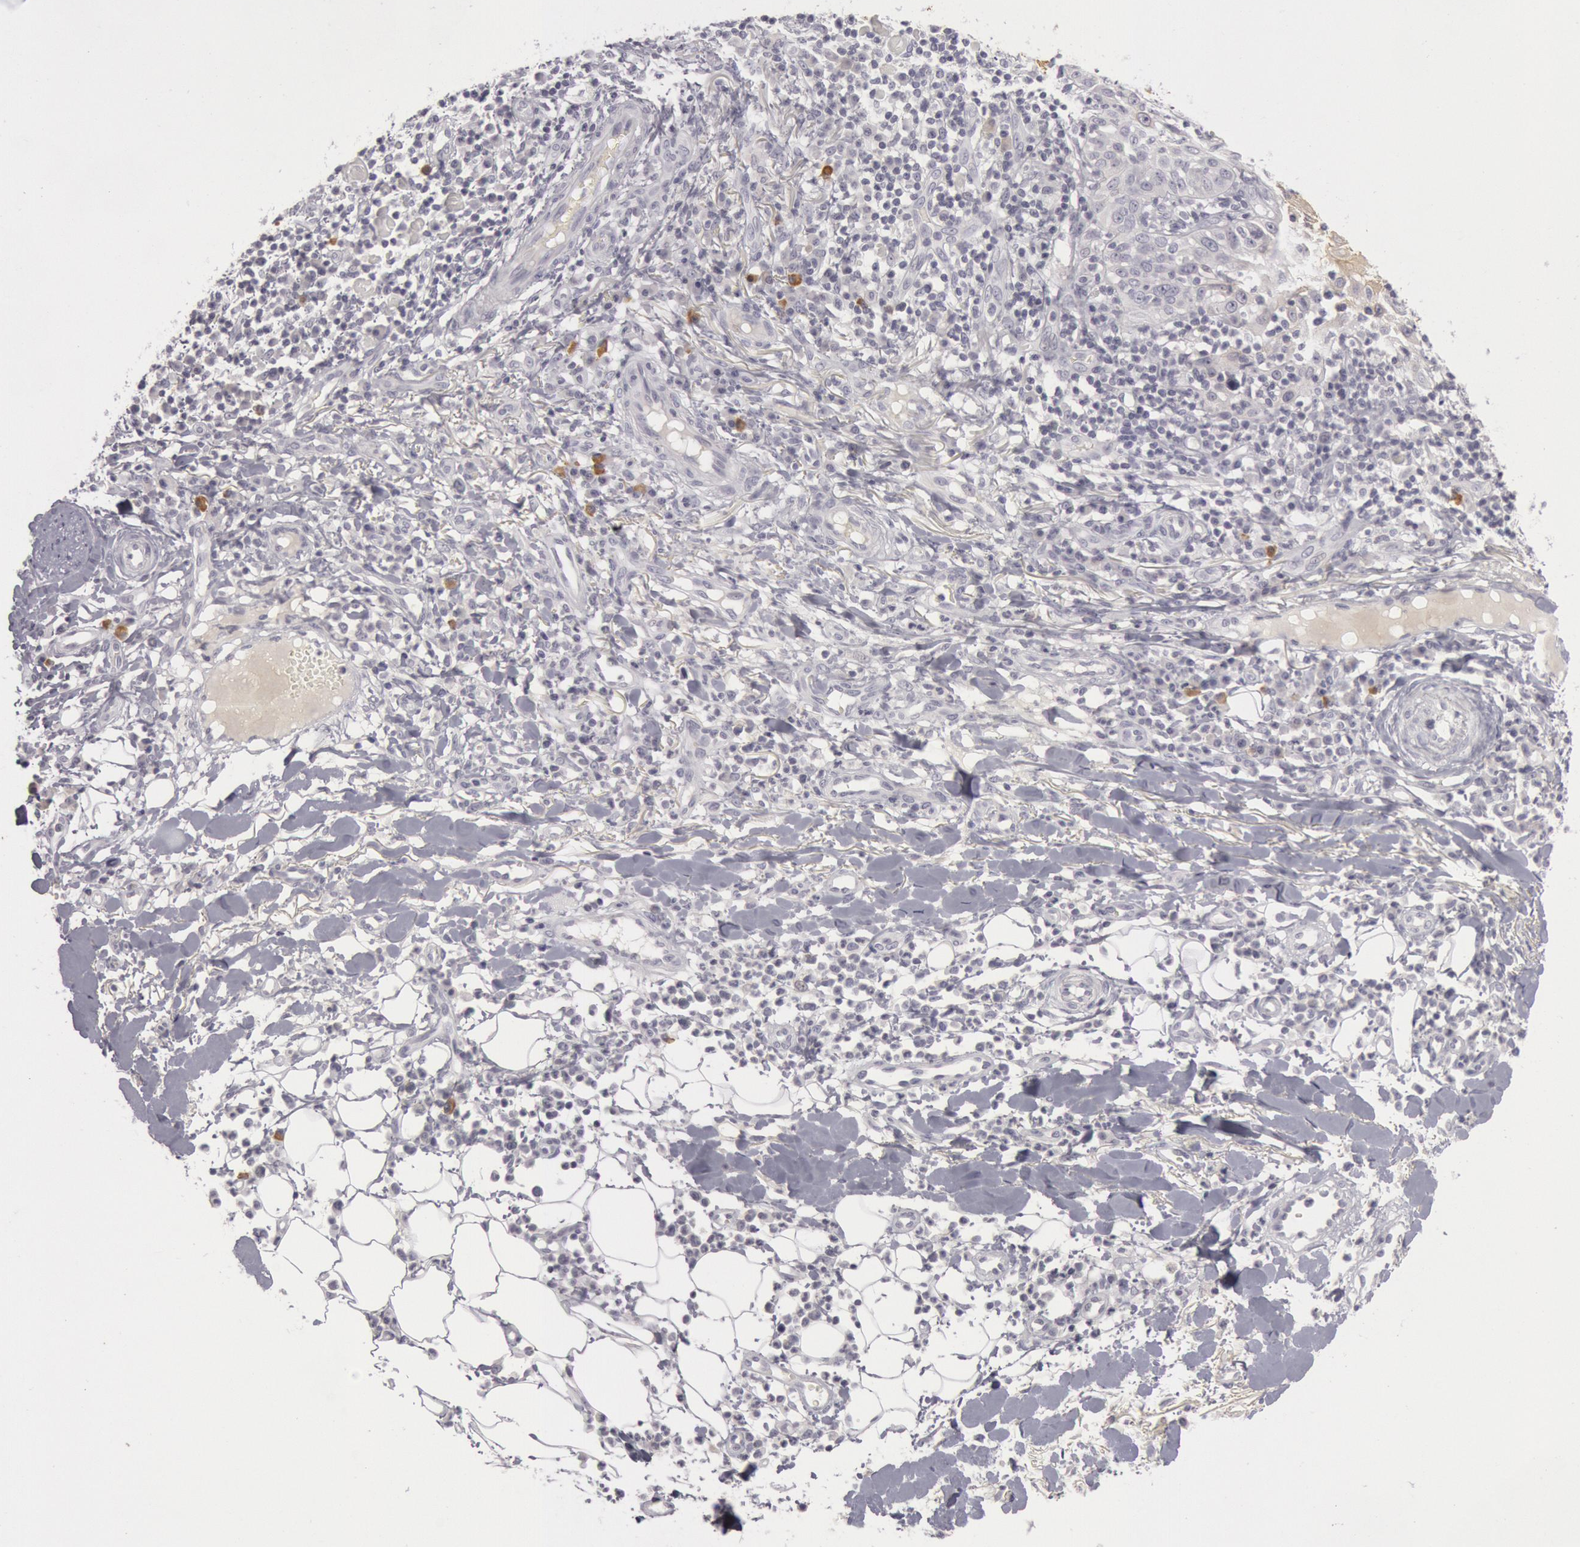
{"staining": {"intensity": "negative", "quantity": "none", "location": "none"}, "tissue": "skin cancer", "cell_type": "Tumor cells", "image_type": "cancer", "snomed": [{"axis": "morphology", "description": "Squamous cell carcinoma, NOS"}, {"axis": "topography", "description": "Skin"}], "caption": "Immunohistochemistry of skin cancer shows no expression in tumor cells.", "gene": "KRT16", "patient": {"sex": "female", "age": 89}}